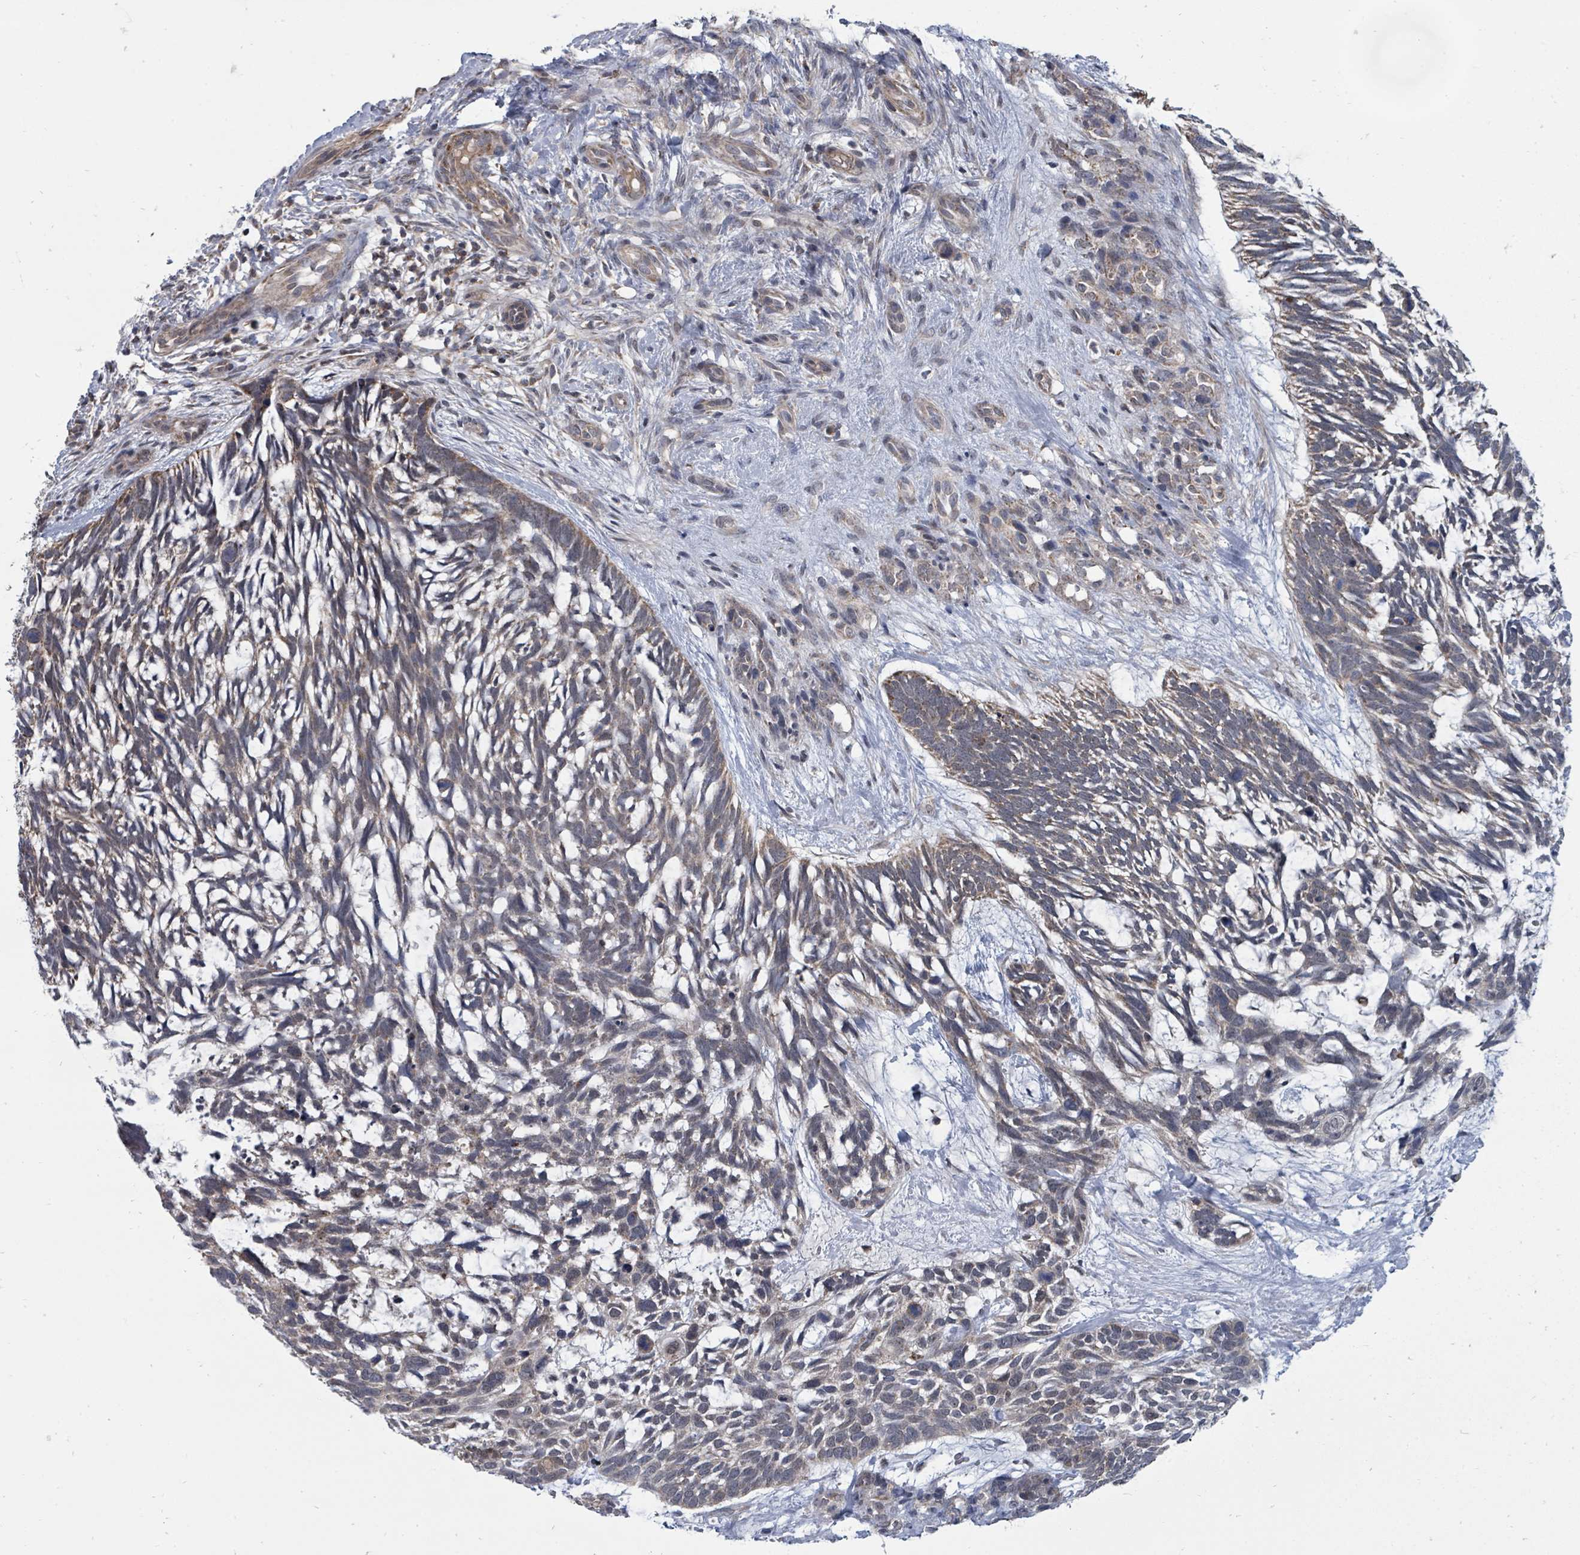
{"staining": {"intensity": "moderate", "quantity": "<25%", "location": "cytoplasmic/membranous"}, "tissue": "skin cancer", "cell_type": "Tumor cells", "image_type": "cancer", "snomed": [{"axis": "morphology", "description": "Basal cell carcinoma"}, {"axis": "topography", "description": "Skin"}], "caption": "A high-resolution photomicrograph shows immunohistochemistry staining of skin cancer (basal cell carcinoma), which exhibits moderate cytoplasmic/membranous positivity in approximately <25% of tumor cells.", "gene": "MAGOHB", "patient": {"sex": "male", "age": 88}}